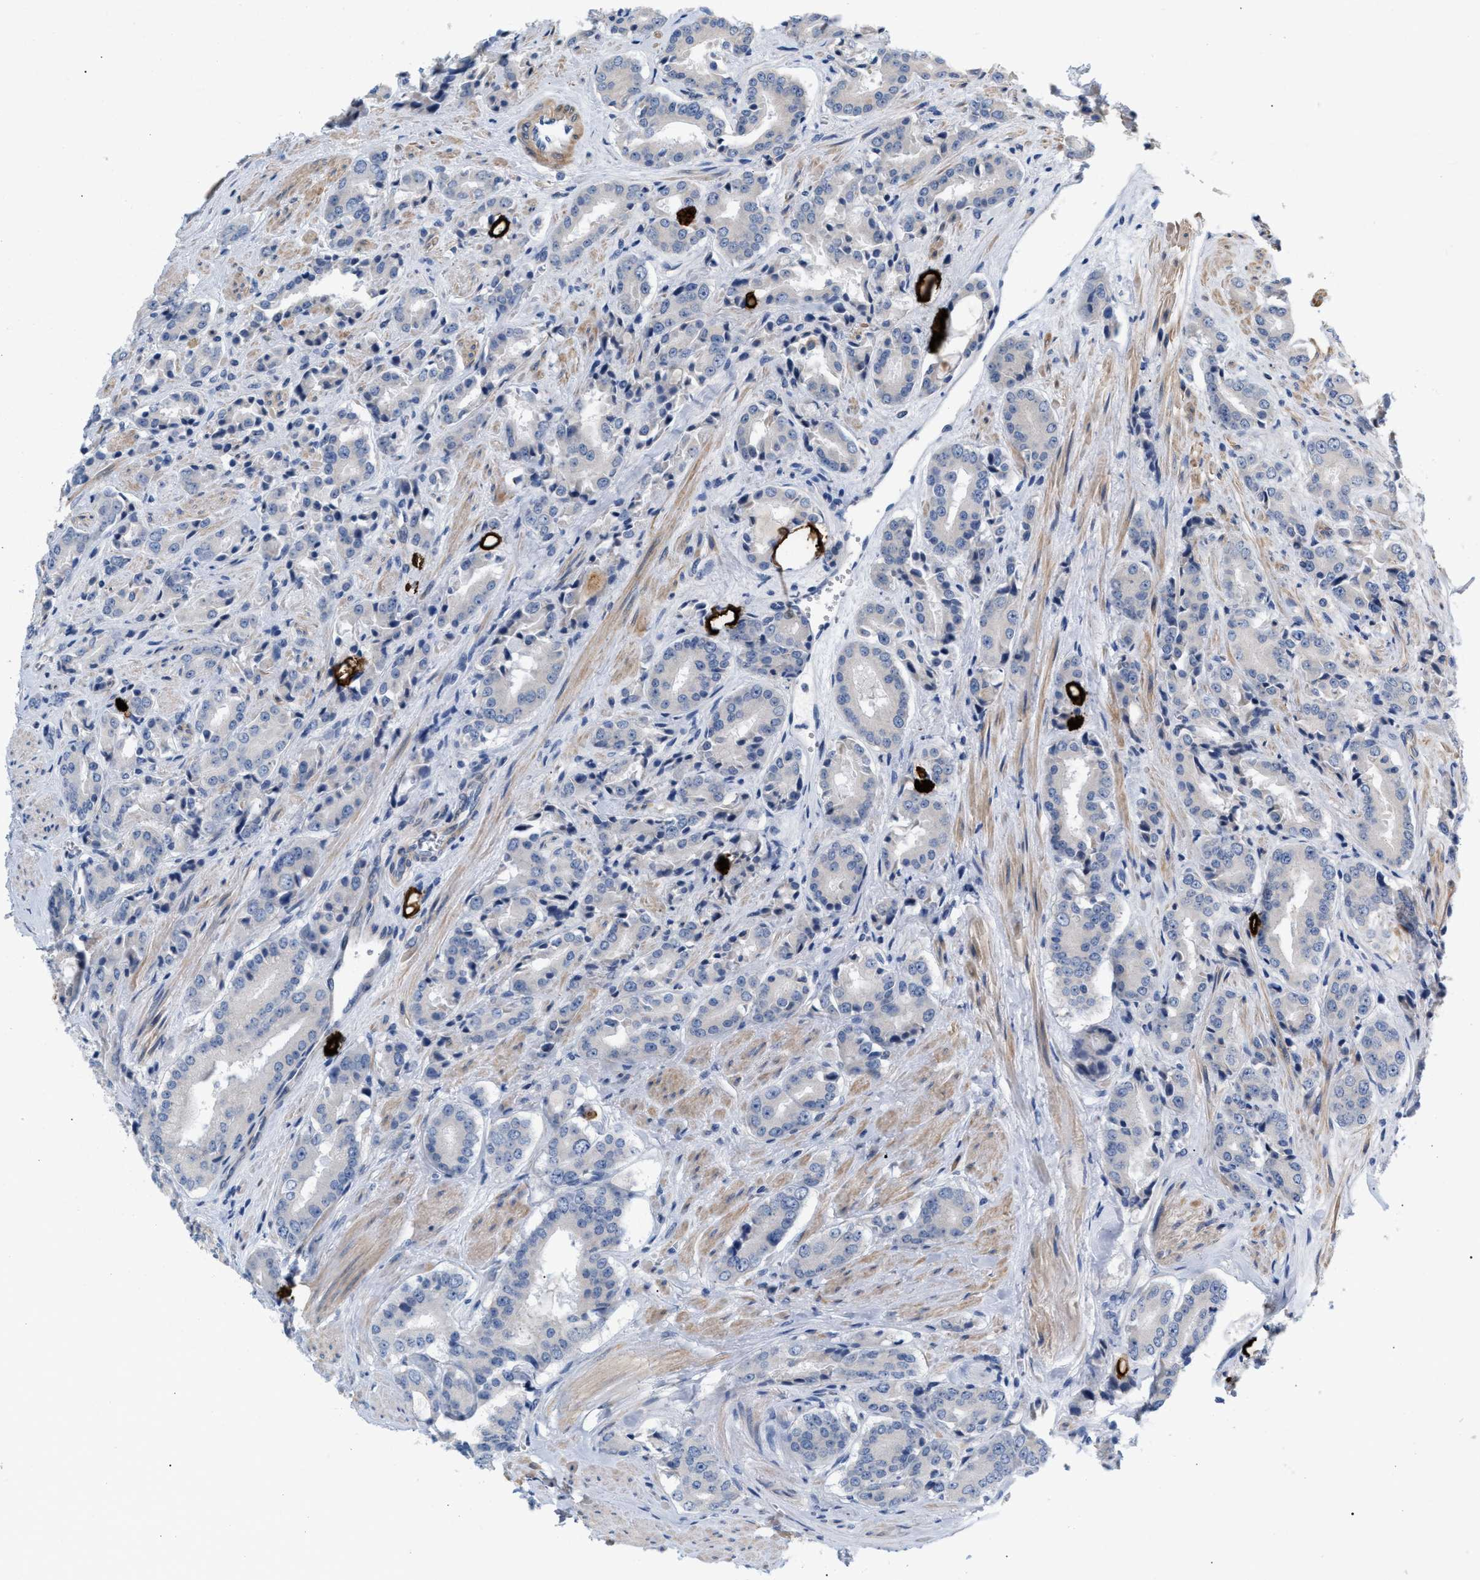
{"staining": {"intensity": "negative", "quantity": "none", "location": "none"}, "tissue": "prostate cancer", "cell_type": "Tumor cells", "image_type": "cancer", "snomed": [{"axis": "morphology", "description": "Adenocarcinoma, High grade"}, {"axis": "topography", "description": "Prostate"}], "caption": "The image shows no significant expression in tumor cells of prostate cancer (high-grade adenocarcinoma). (Stains: DAB (3,3'-diaminobenzidine) immunohistochemistry with hematoxylin counter stain, Microscopy: brightfield microscopy at high magnification).", "gene": "LRCH1", "patient": {"sex": "male", "age": 71}}